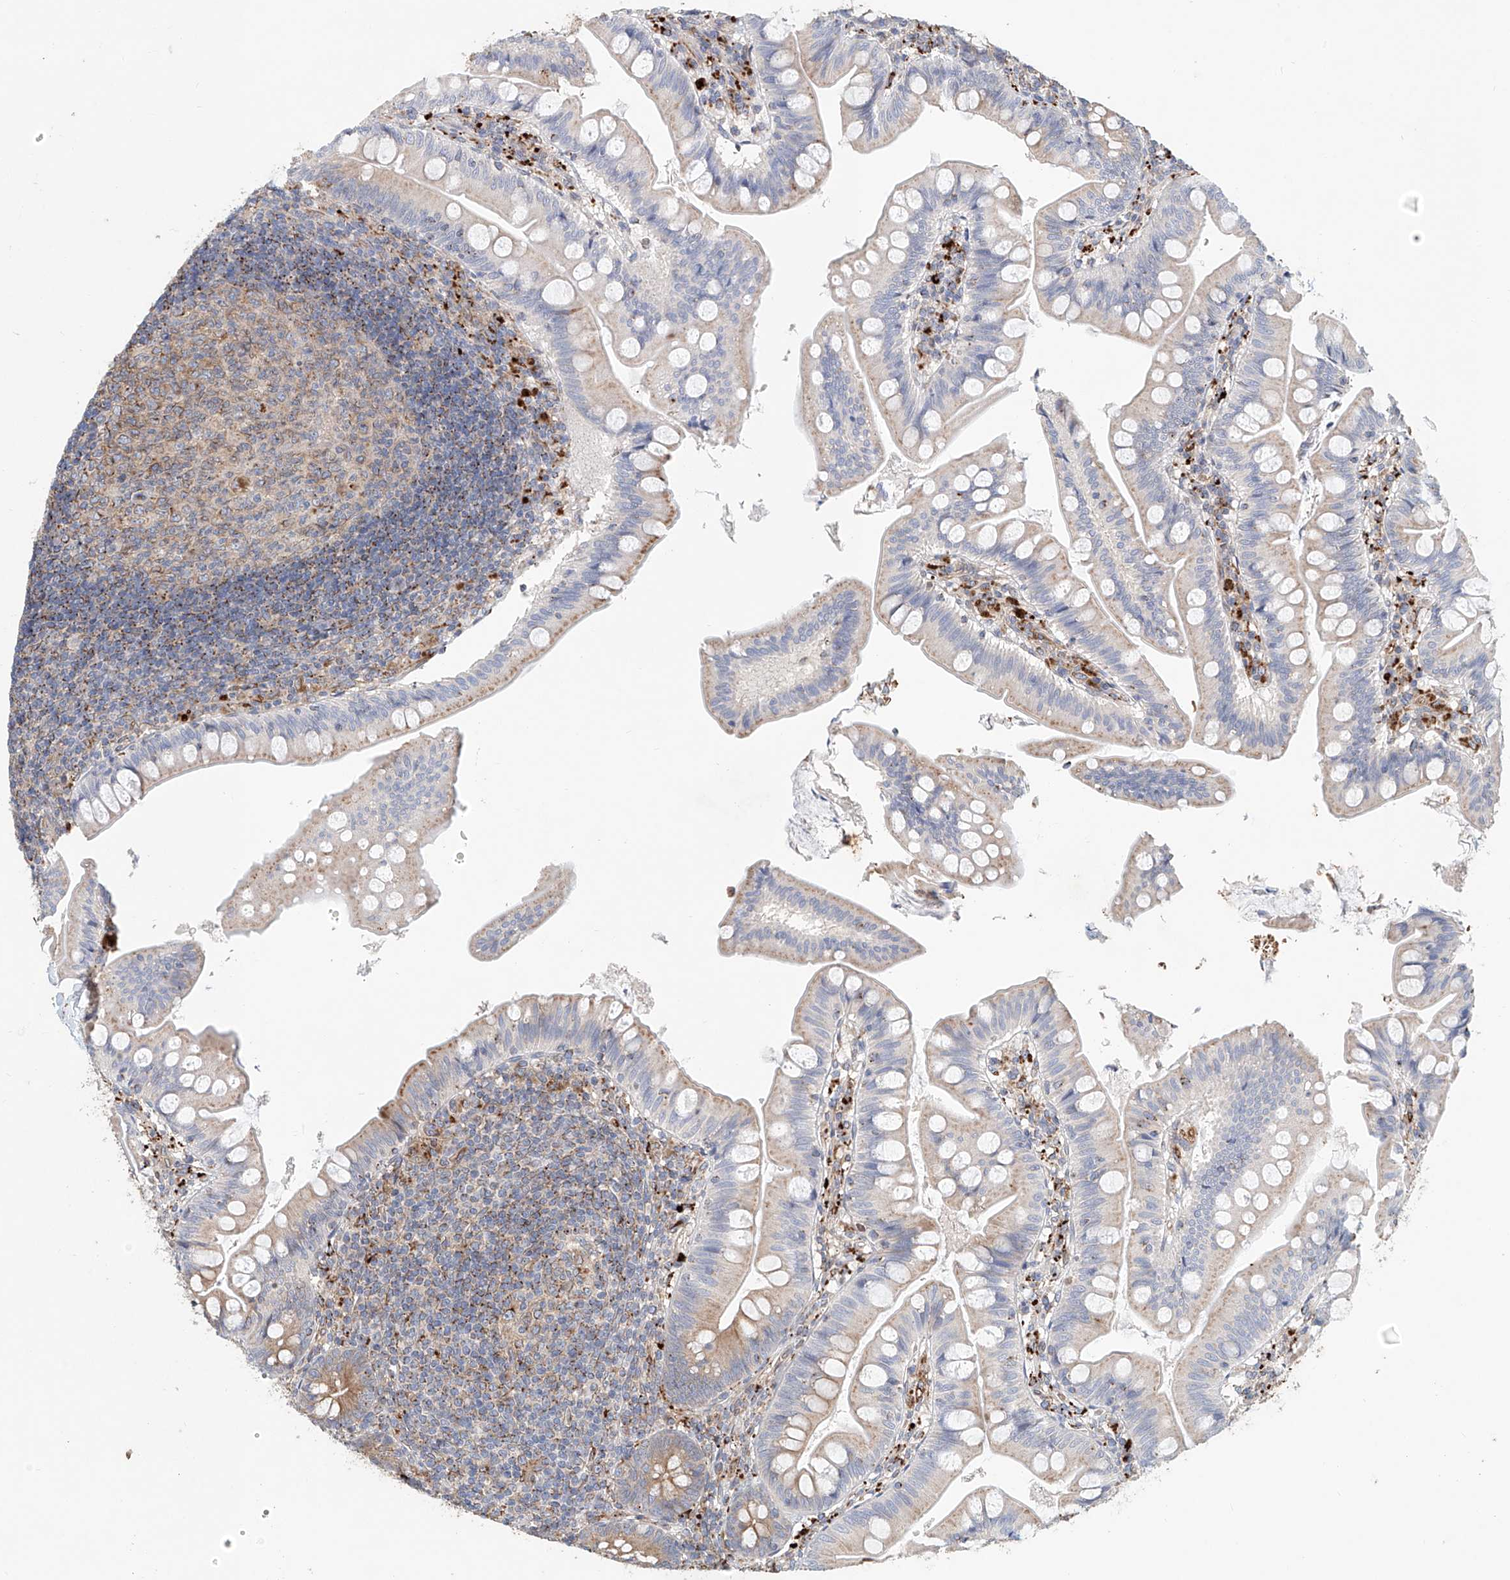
{"staining": {"intensity": "weak", "quantity": "25%-75%", "location": "cytoplasmic/membranous"}, "tissue": "small intestine", "cell_type": "Glandular cells", "image_type": "normal", "snomed": [{"axis": "morphology", "description": "Normal tissue, NOS"}, {"axis": "topography", "description": "Small intestine"}], "caption": "Small intestine stained with IHC demonstrates weak cytoplasmic/membranous staining in about 25%-75% of glandular cells.", "gene": "HGSNAT", "patient": {"sex": "male", "age": 7}}